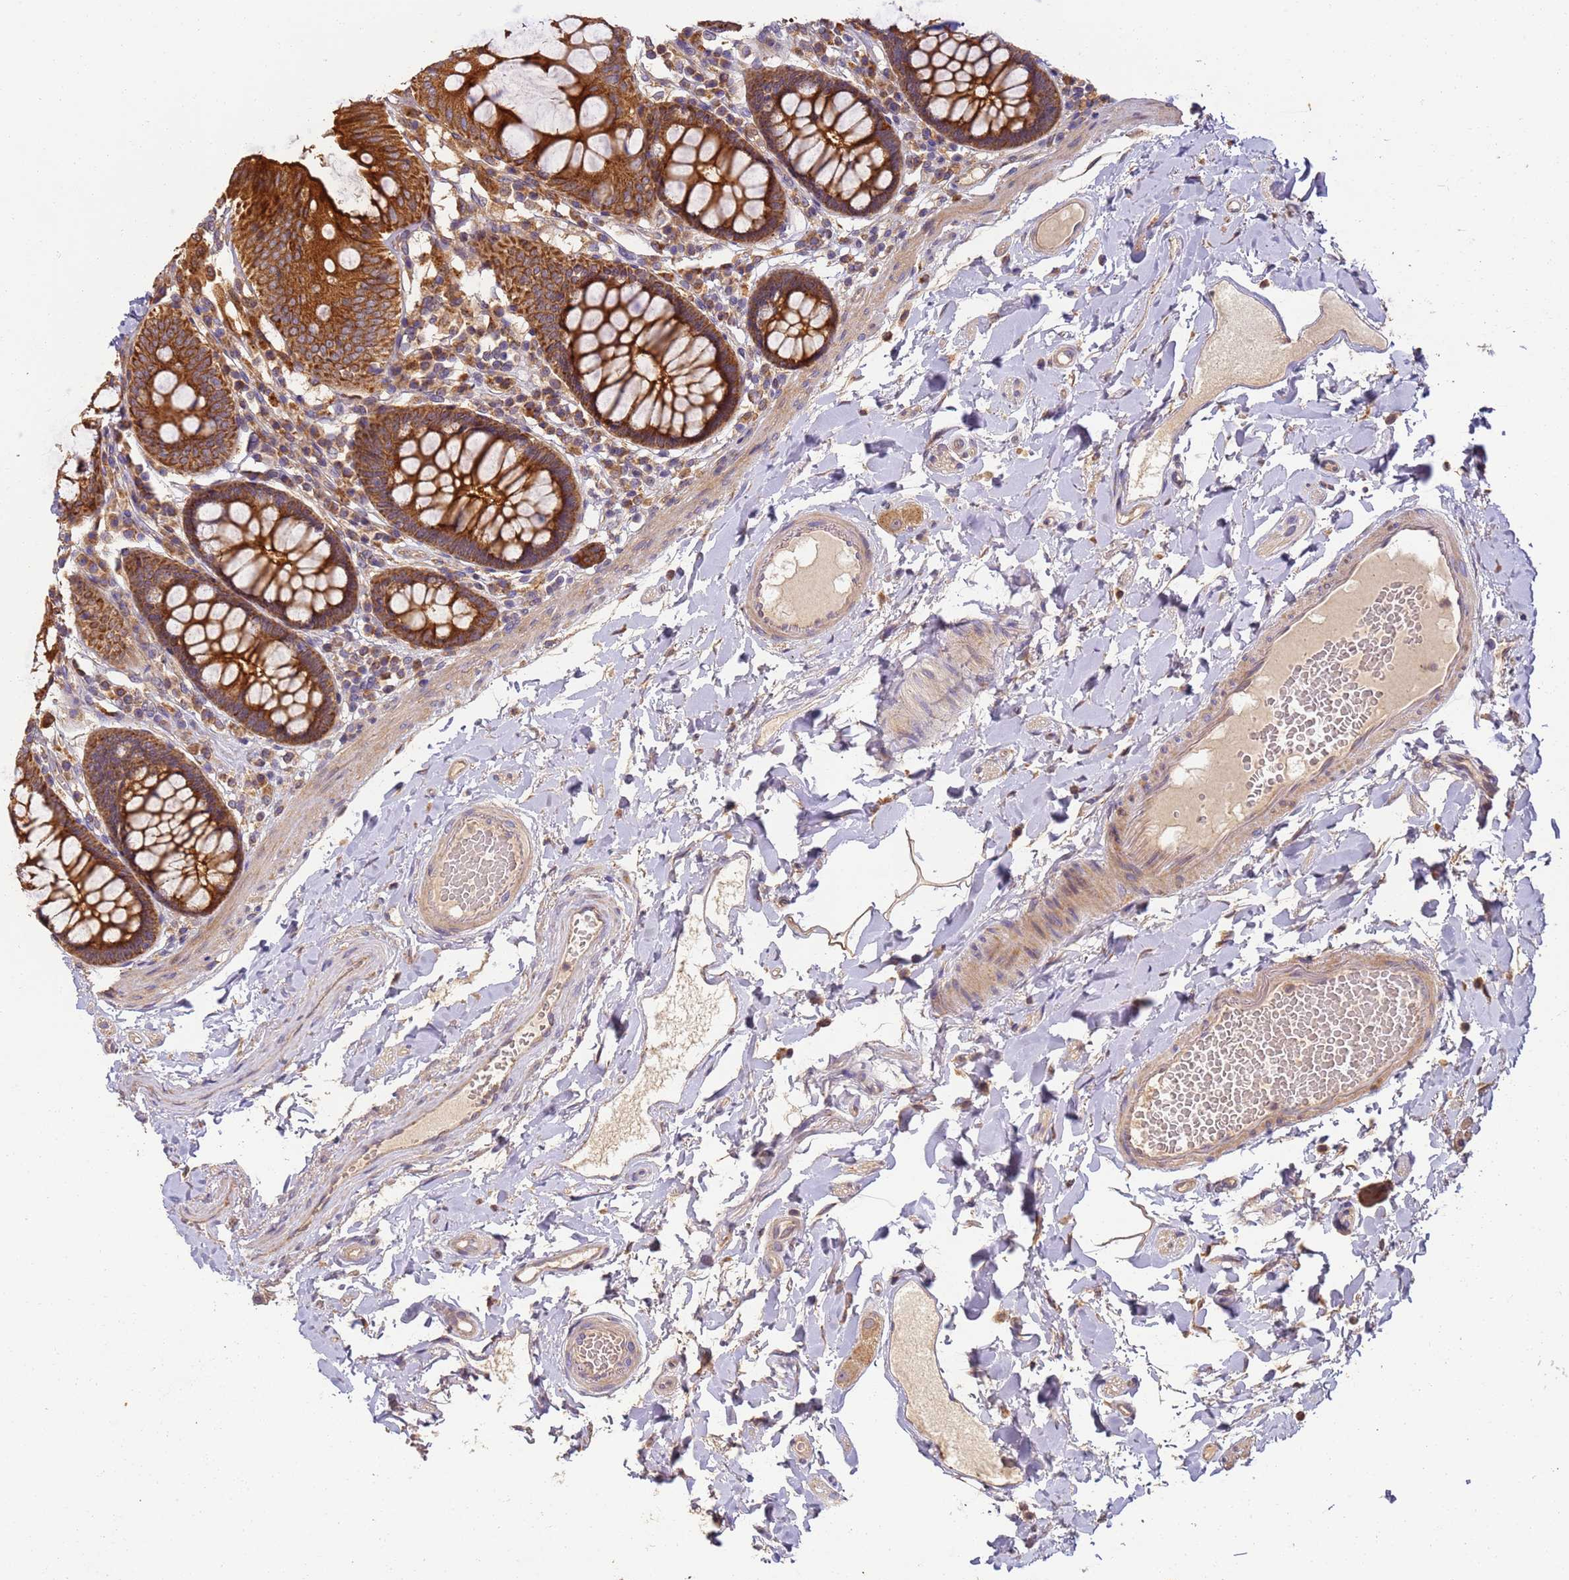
{"staining": {"intensity": "weak", "quantity": ">75%", "location": "cytoplasmic/membranous"}, "tissue": "colon", "cell_type": "Endothelial cells", "image_type": "normal", "snomed": [{"axis": "morphology", "description": "Normal tissue, NOS"}, {"axis": "topography", "description": "Colon"}], "caption": "DAB (3,3'-diaminobenzidine) immunohistochemical staining of normal human colon shows weak cytoplasmic/membranous protein staining in approximately >75% of endothelial cells. Nuclei are stained in blue.", "gene": "TIGAR", "patient": {"sex": "male", "age": 84}}